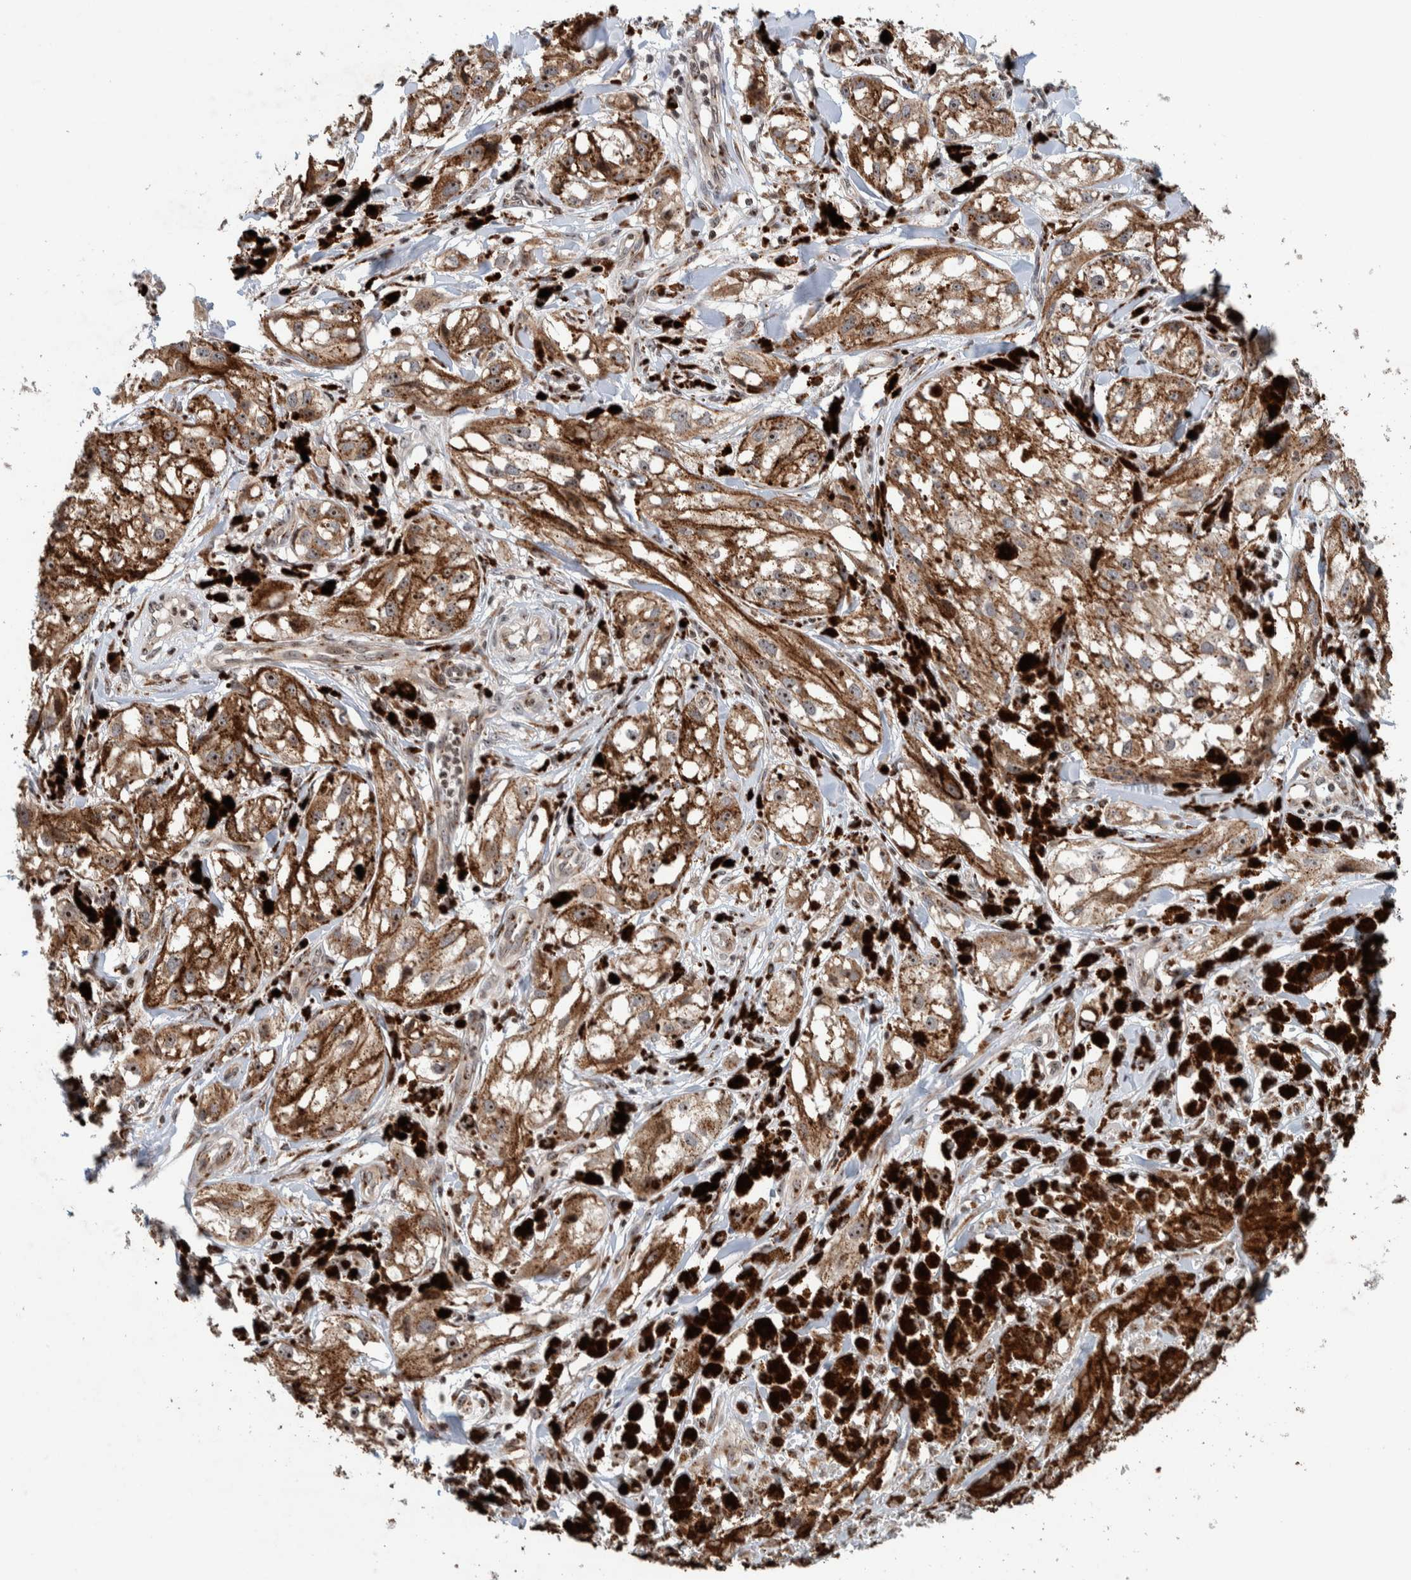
{"staining": {"intensity": "moderate", "quantity": ">75%", "location": "cytoplasmic/membranous,nuclear"}, "tissue": "melanoma", "cell_type": "Tumor cells", "image_type": "cancer", "snomed": [{"axis": "morphology", "description": "Malignant melanoma, NOS"}, {"axis": "topography", "description": "Skin"}], "caption": "About >75% of tumor cells in malignant melanoma reveal moderate cytoplasmic/membranous and nuclear protein expression as visualized by brown immunohistochemical staining.", "gene": "CCDC182", "patient": {"sex": "male", "age": 88}}